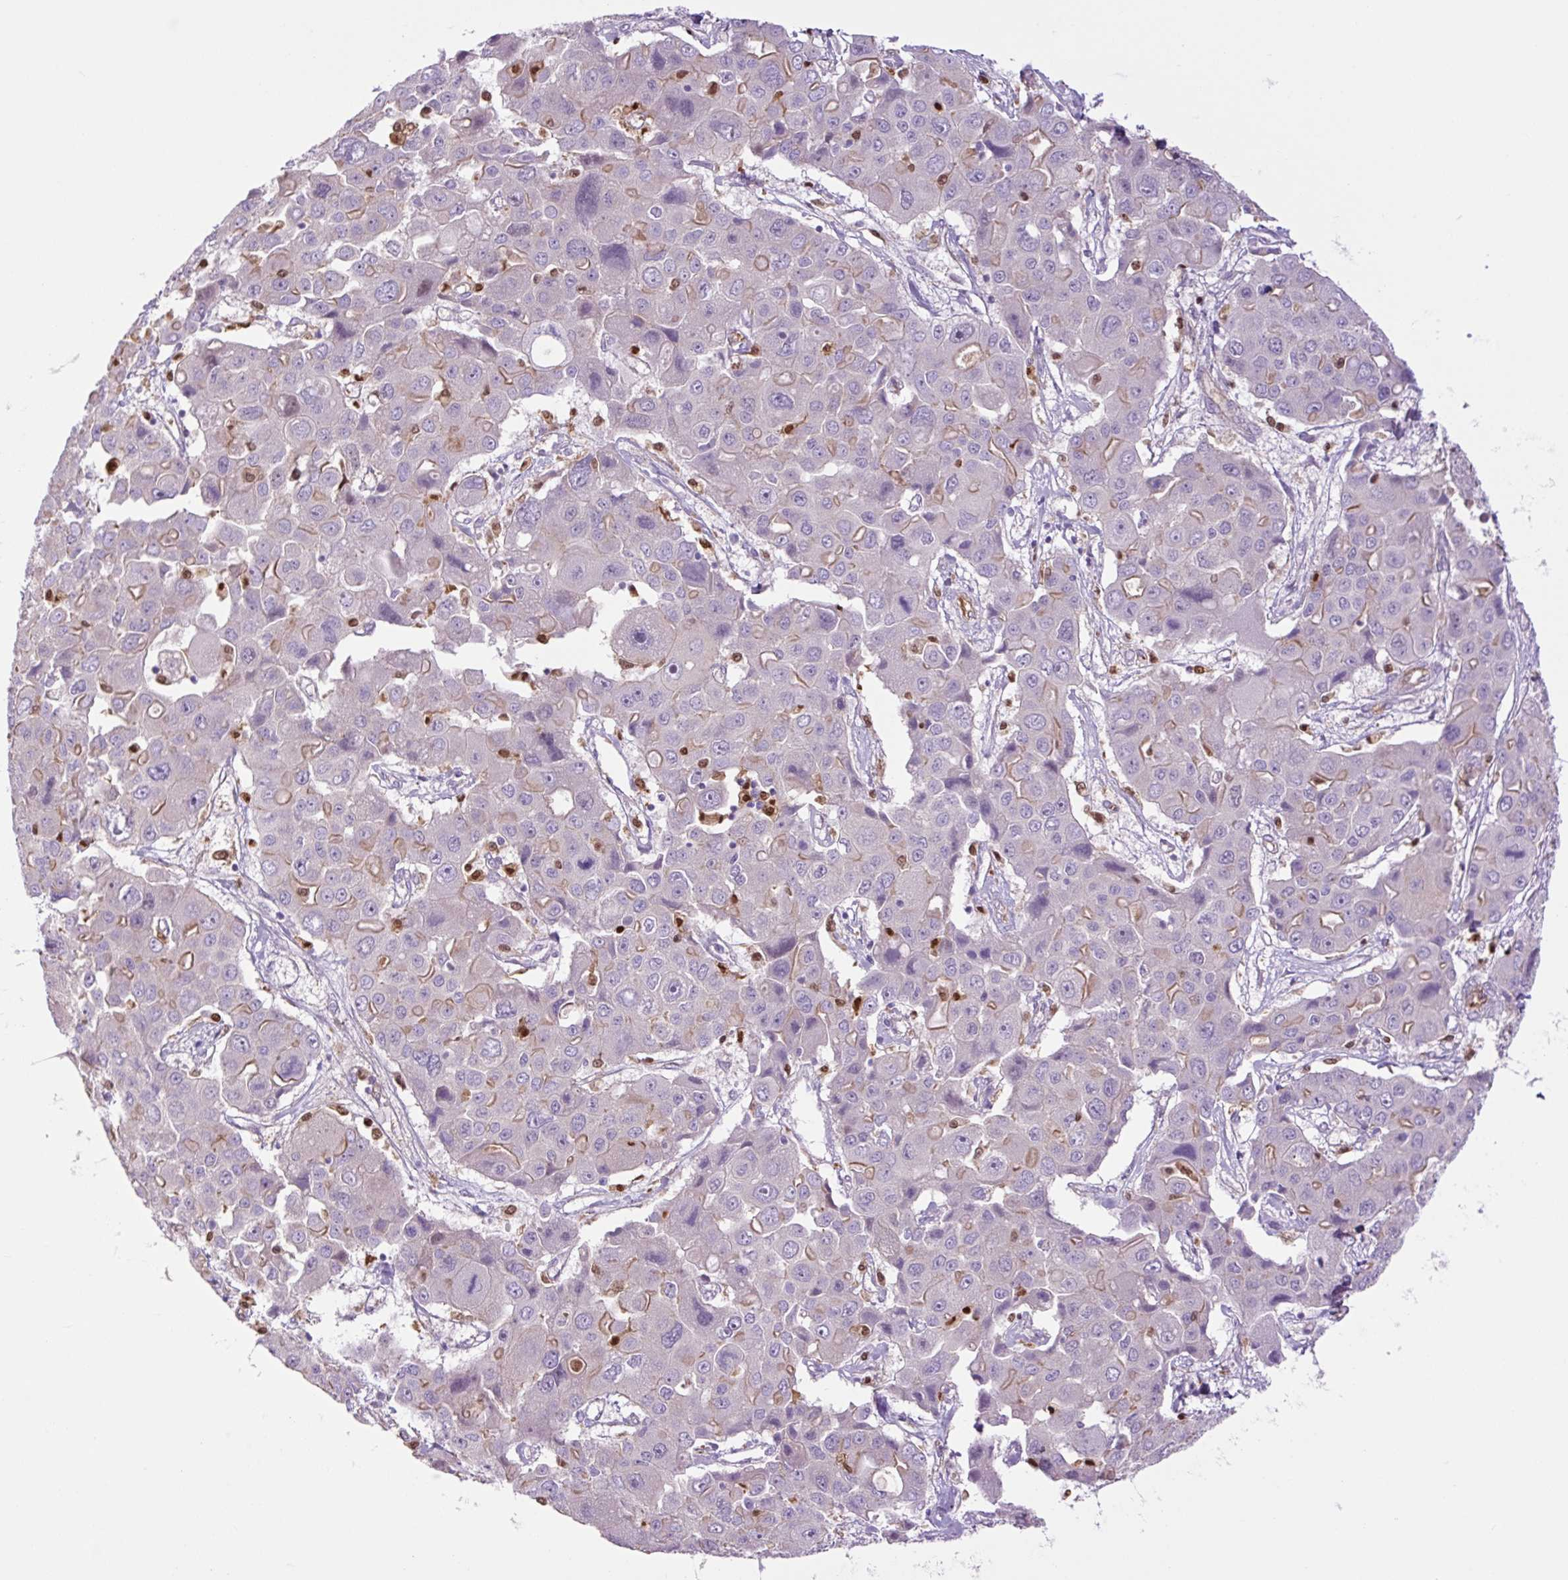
{"staining": {"intensity": "weak", "quantity": "<25%", "location": "cytoplasmic/membranous"}, "tissue": "liver cancer", "cell_type": "Tumor cells", "image_type": "cancer", "snomed": [{"axis": "morphology", "description": "Cholangiocarcinoma"}, {"axis": "topography", "description": "Liver"}], "caption": "High power microscopy image of an IHC micrograph of cholangiocarcinoma (liver), revealing no significant expression in tumor cells.", "gene": "SPI1", "patient": {"sex": "male", "age": 67}}